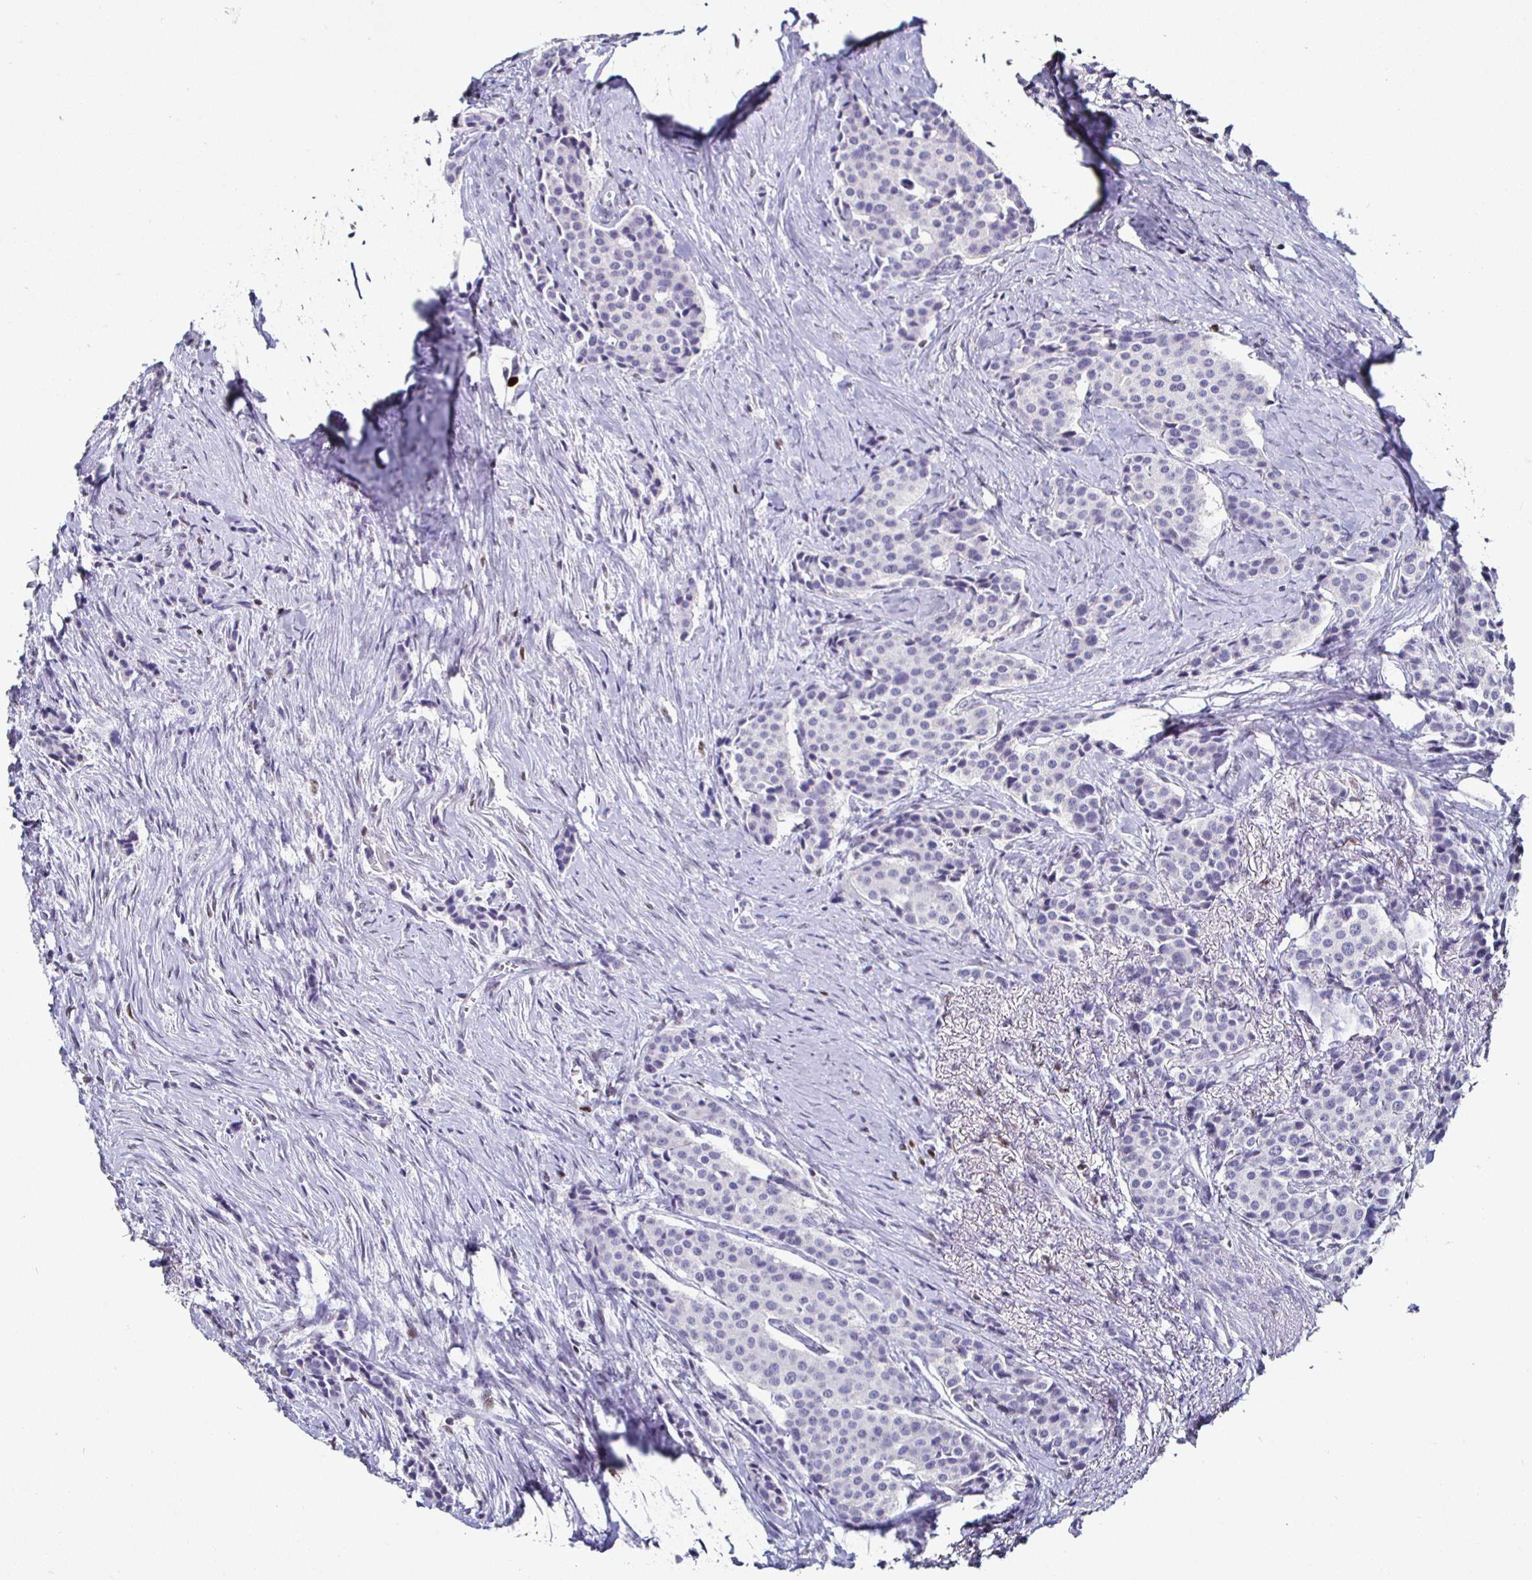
{"staining": {"intensity": "negative", "quantity": "none", "location": "none"}, "tissue": "carcinoid", "cell_type": "Tumor cells", "image_type": "cancer", "snomed": [{"axis": "morphology", "description": "Carcinoid, malignant, NOS"}, {"axis": "topography", "description": "Small intestine"}], "caption": "Tumor cells show no significant protein positivity in carcinoid.", "gene": "RUNX2", "patient": {"sex": "male", "age": 73}}